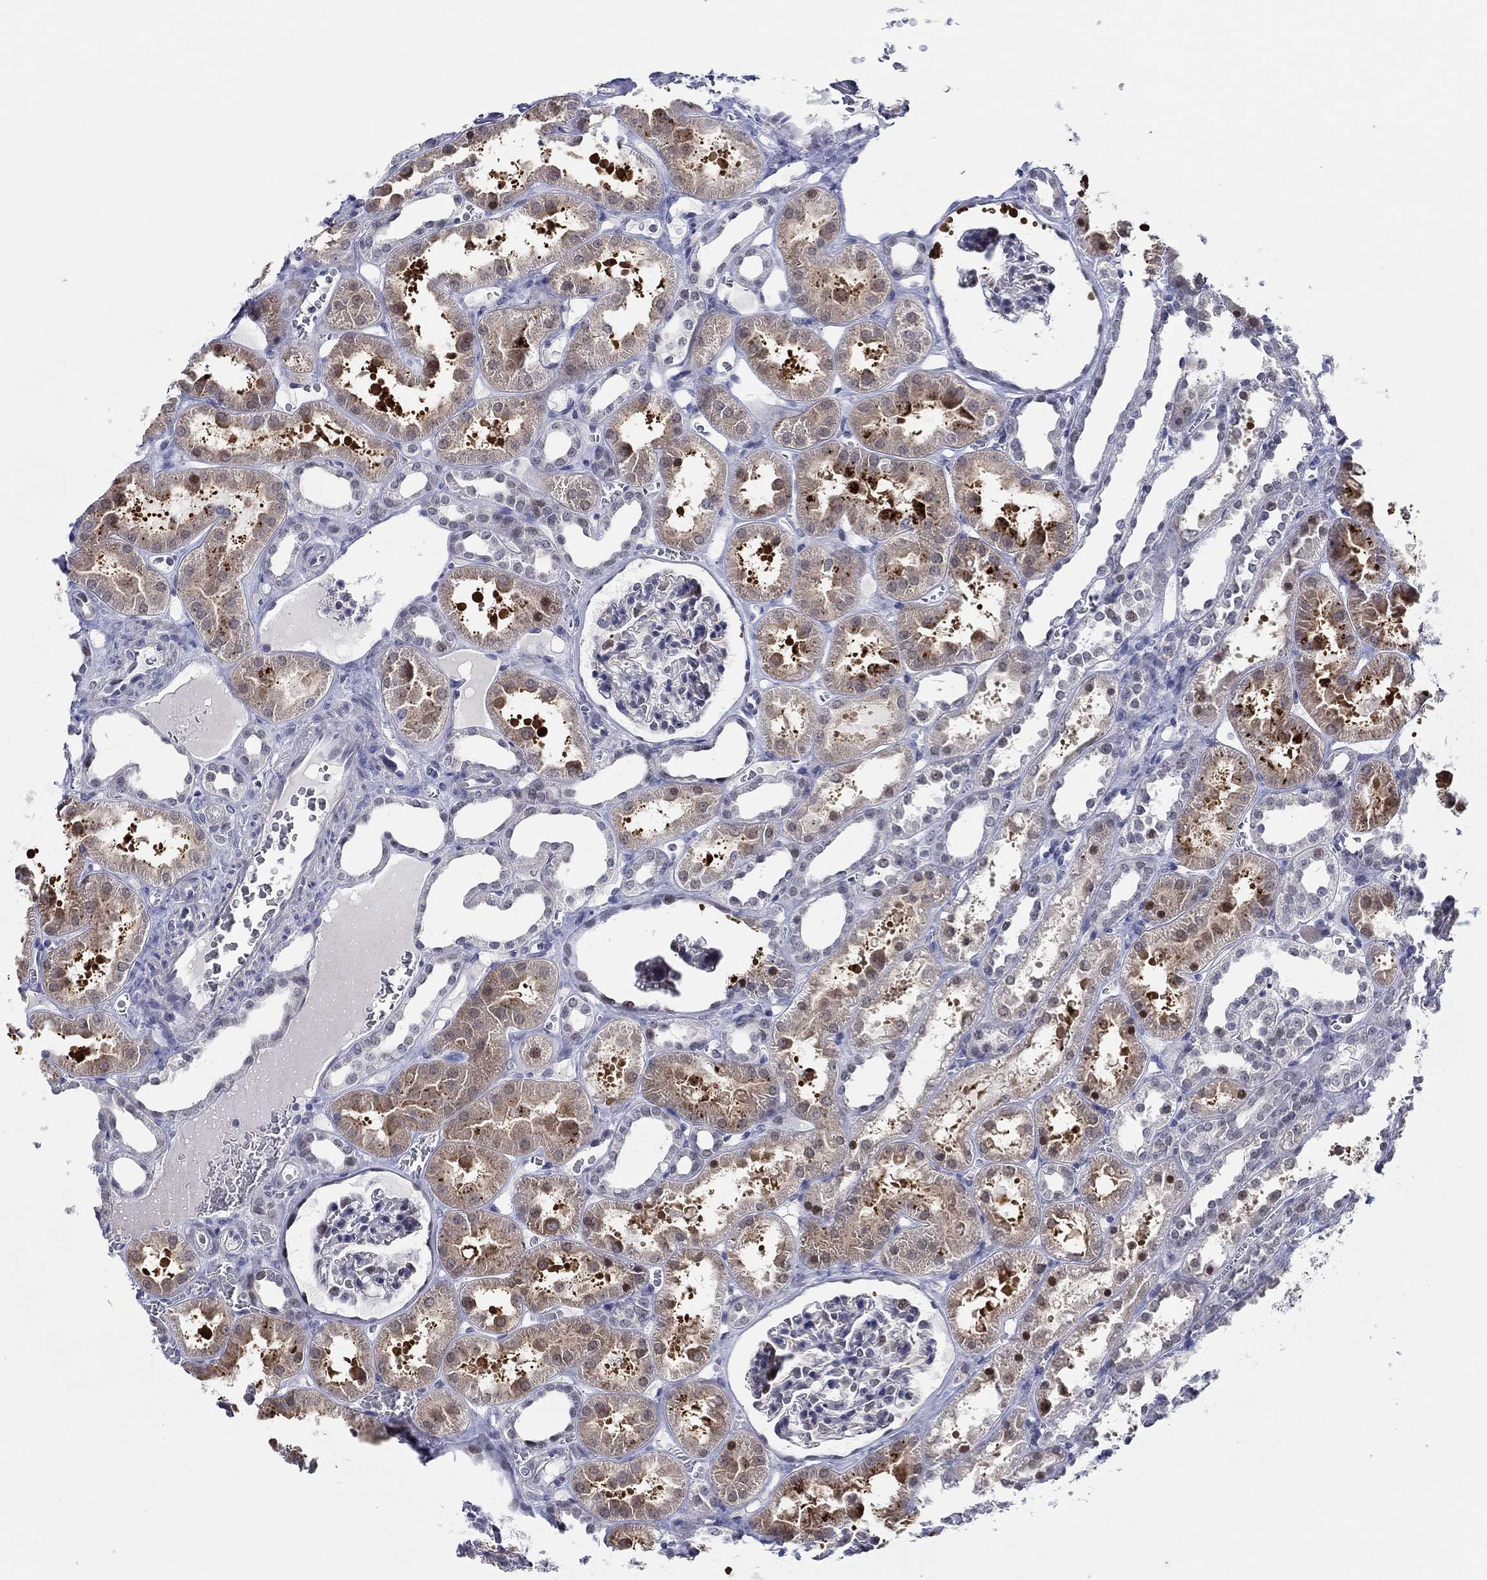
{"staining": {"intensity": "negative", "quantity": "none", "location": "none"}, "tissue": "kidney", "cell_type": "Cells in glomeruli", "image_type": "normal", "snomed": [{"axis": "morphology", "description": "Normal tissue, NOS"}, {"axis": "topography", "description": "Kidney"}], "caption": "DAB immunohistochemical staining of benign kidney reveals no significant positivity in cells in glomeruli.", "gene": "SLC34A1", "patient": {"sex": "female", "age": 41}}